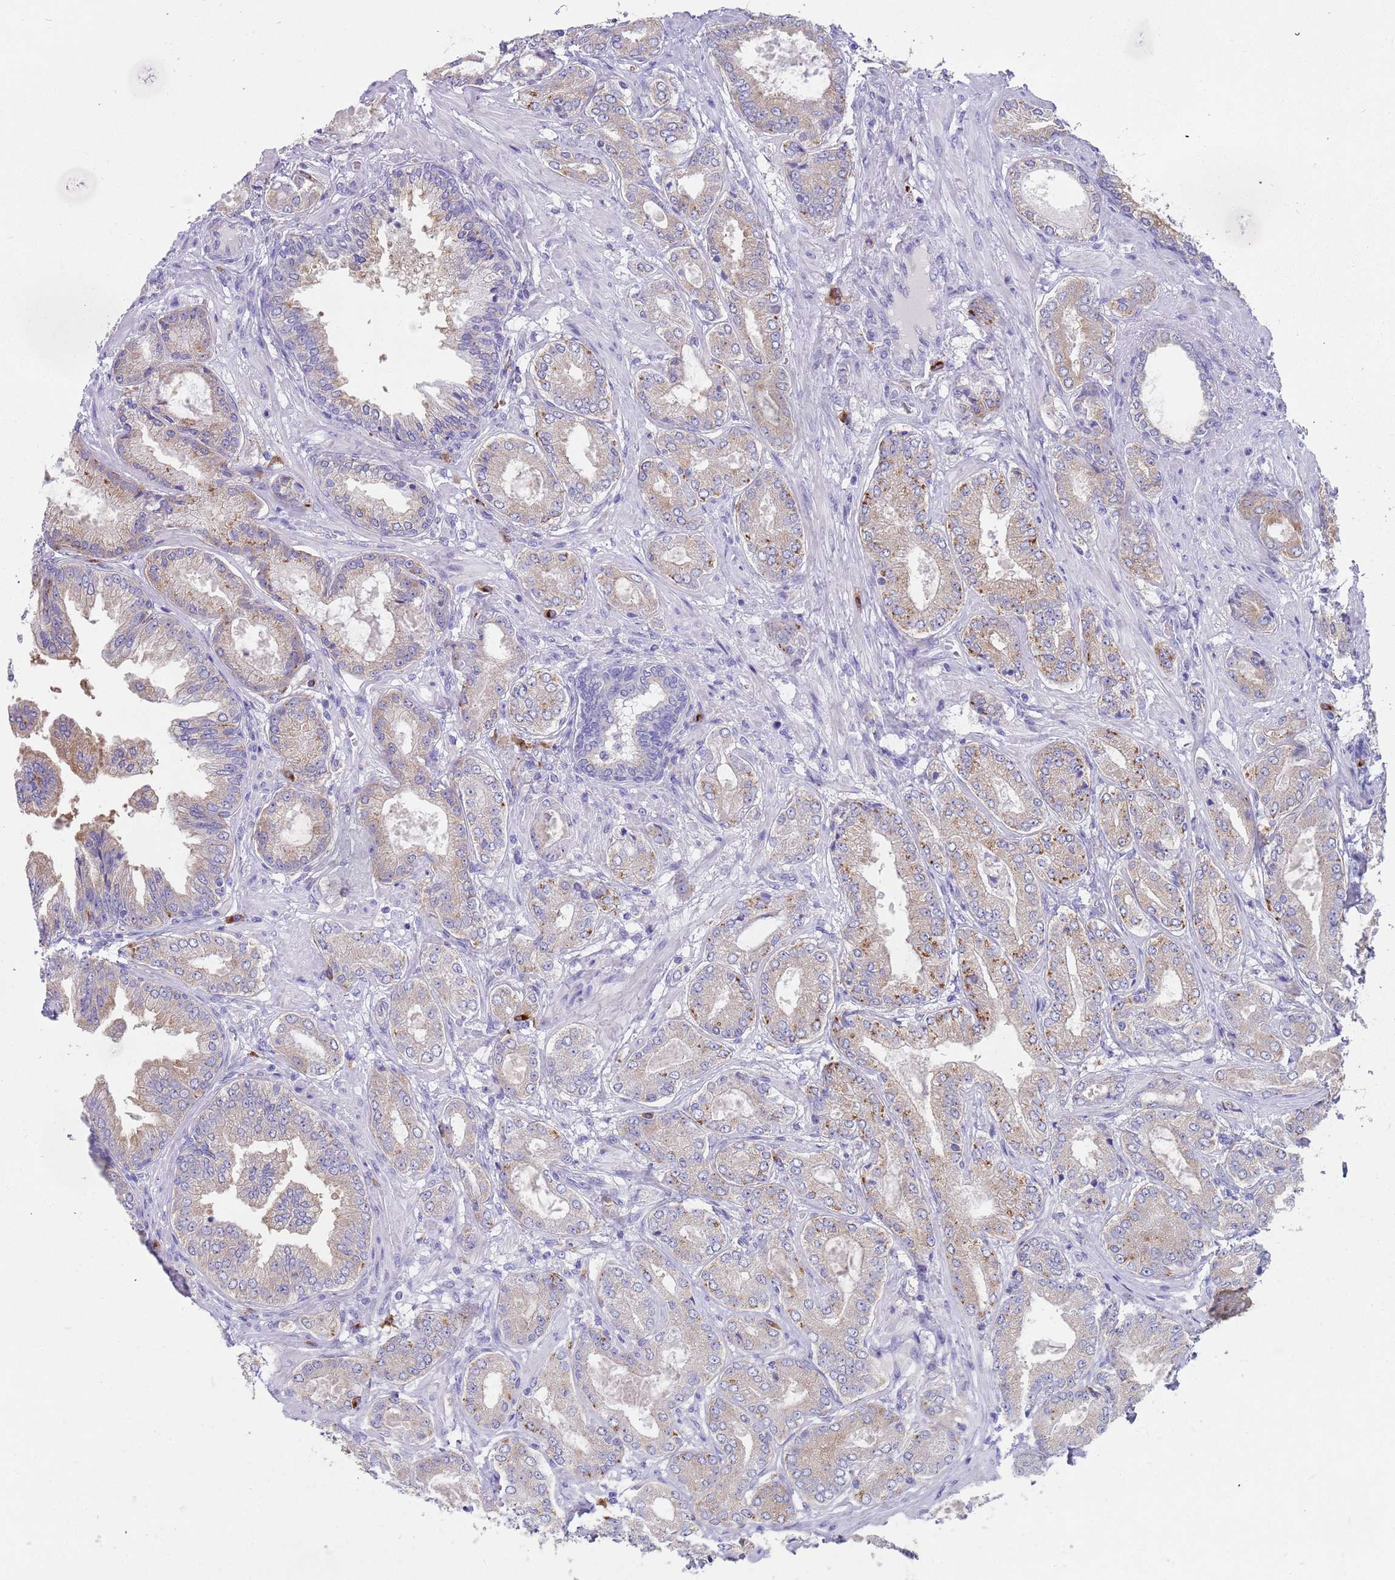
{"staining": {"intensity": "moderate", "quantity": "<25%", "location": "cytoplasmic/membranous"}, "tissue": "prostate cancer", "cell_type": "Tumor cells", "image_type": "cancer", "snomed": [{"axis": "morphology", "description": "Adenocarcinoma, Low grade"}, {"axis": "topography", "description": "Prostate"}], "caption": "Low-grade adenocarcinoma (prostate) was stained to show a protein in brown. There is low levels of moderate cytoplasmic/membranous staining in about <25% of tumor cells.", "gene": "TYW1", "patient": {"sex": "male", "age": 63}}